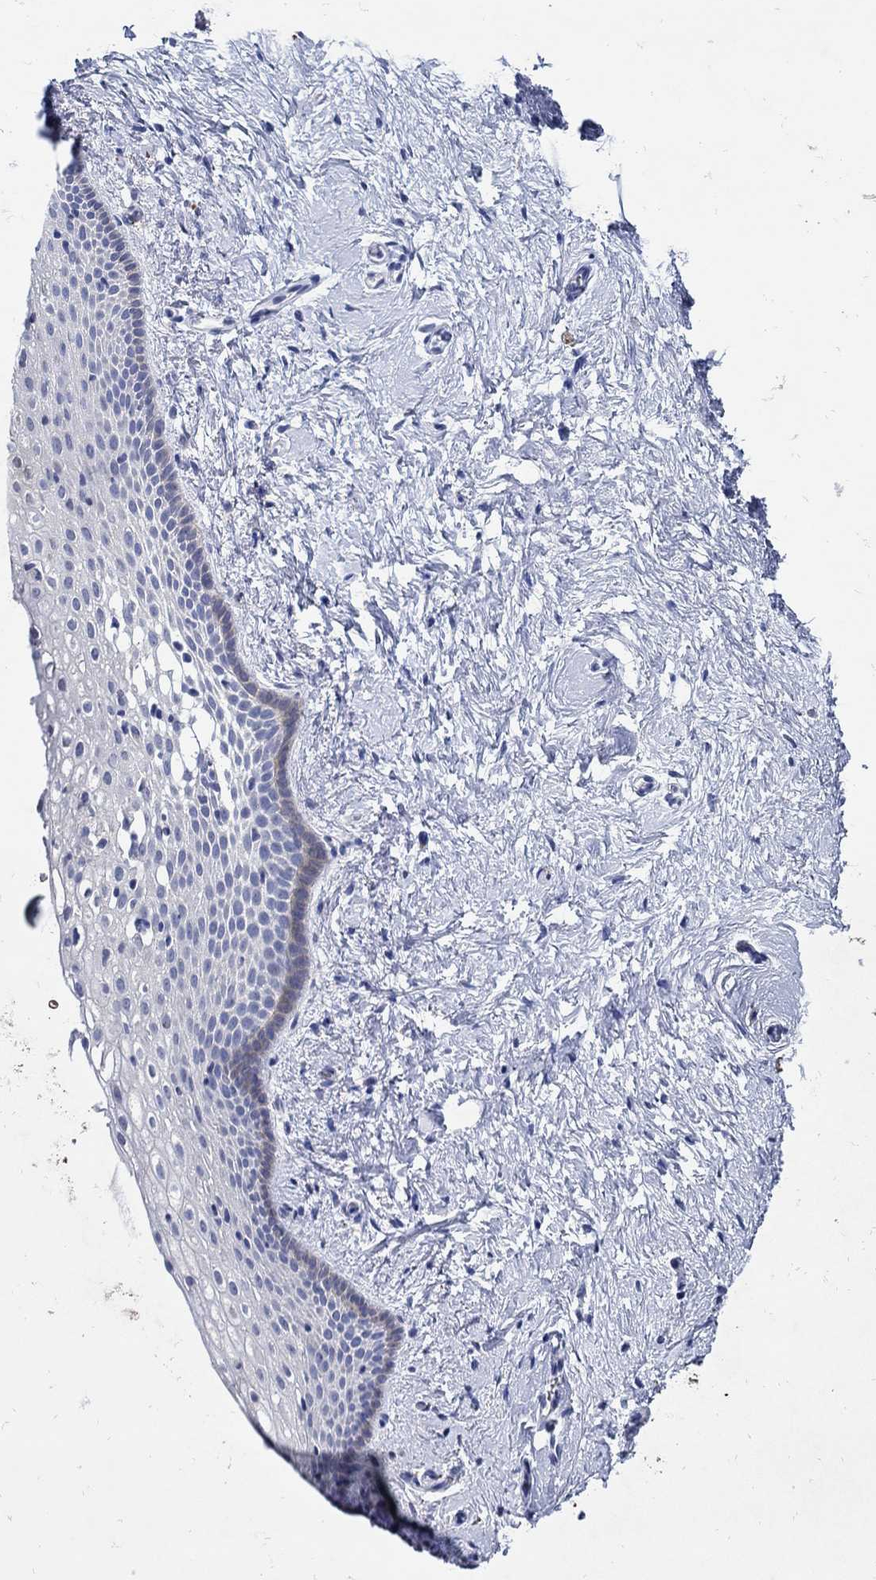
{"staining": {"intensity": "negative", "quantity": "none", "location": "none"}, "tissue": "vagina", "cell_type": "Squamous epithelial cells", "image_type": "normal", "snomed": [{"axis": "morphology", "description": "Normal tissue, NOS"}, {"axis": "topography", "description": "Vagina"}], "caption": "DAB immunohistochemical staining of unremarkable human vagina demonstrates no significant staining in squamous epithelial cells. (DAB (3,3'-diaminobenzidine) IHC, high magnification).", "gene": "NOS1", "patient": {"sex": "female", "age": 61}}